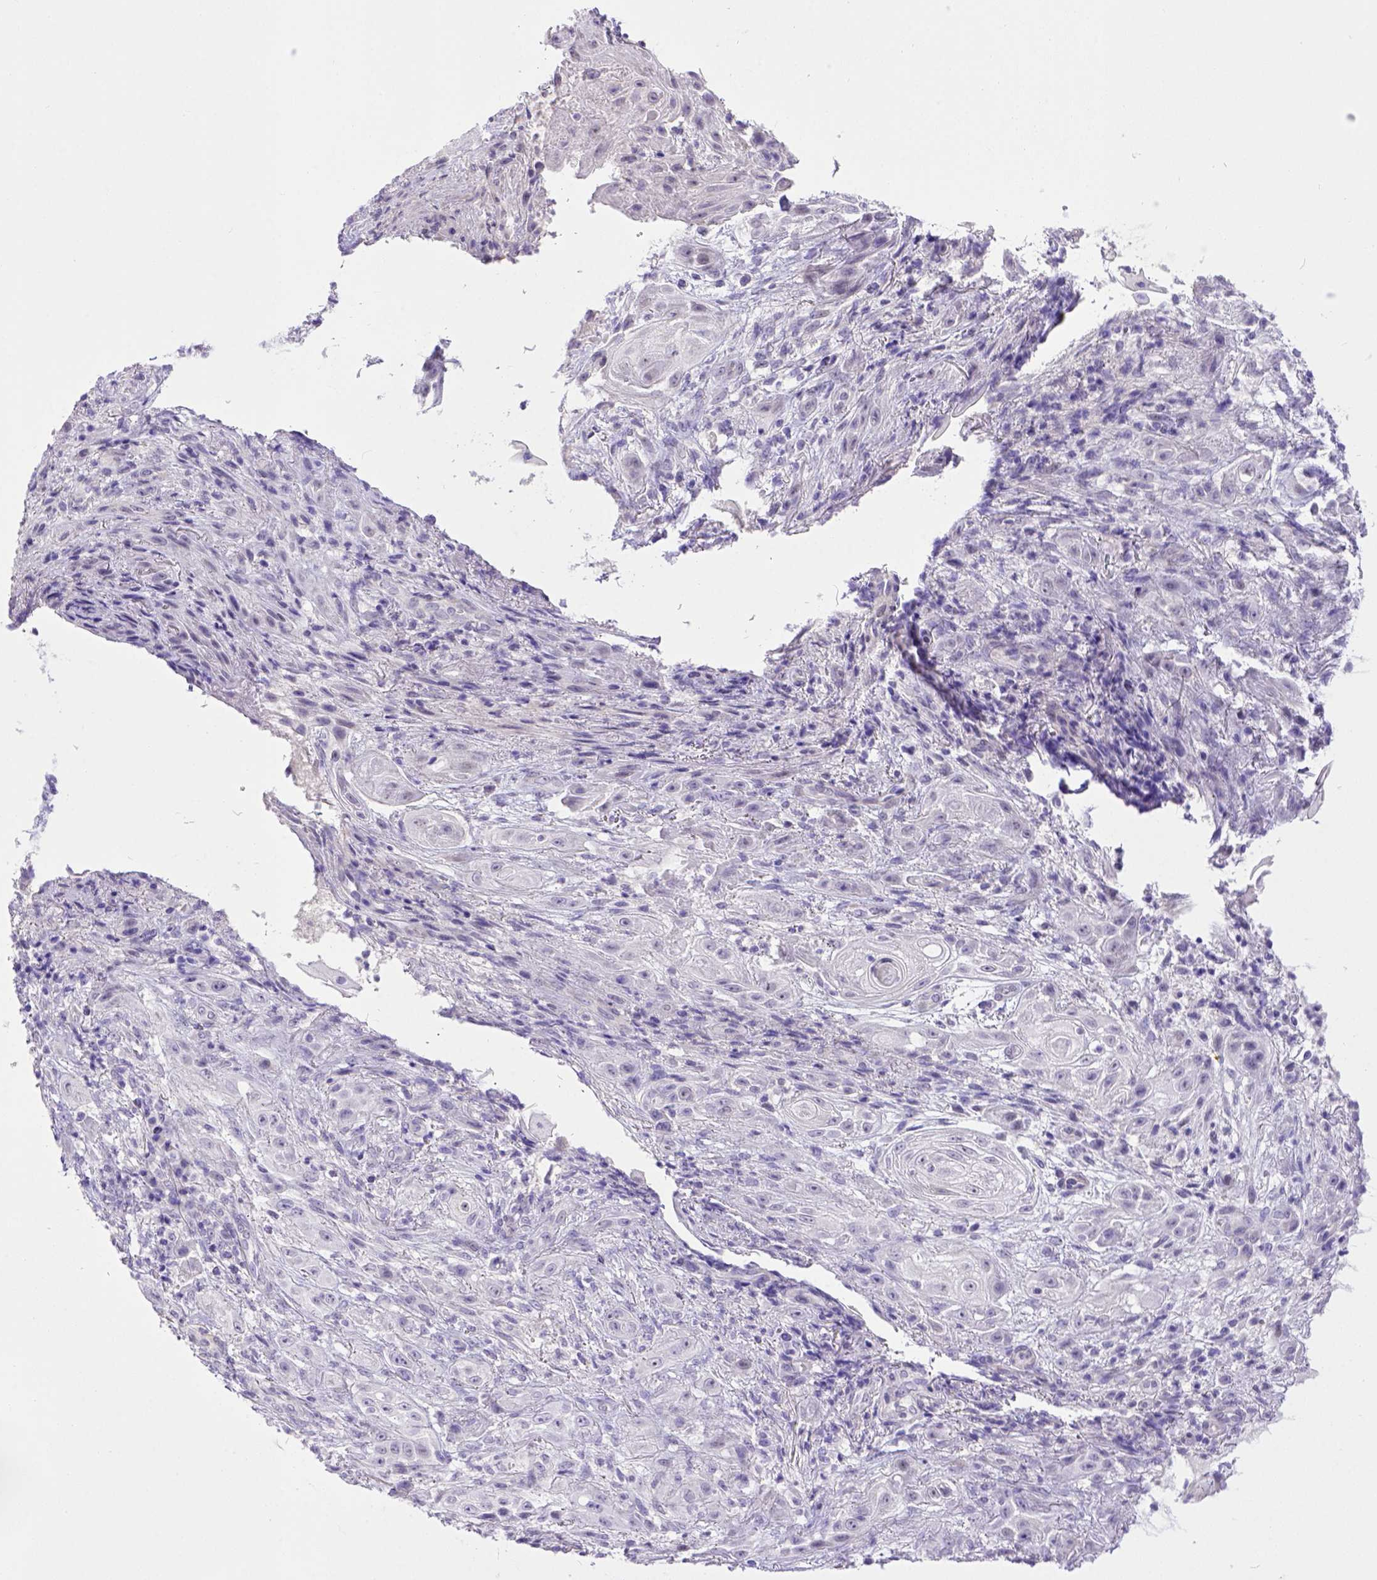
{"staining": {"intensity": "negative", "quantity": "none", "location": "none"}, "tissue": "skin cancer", "cell_type": "Tumor cells", "image_type": "cancer", "snomed": [{"axis": "morphology", "description": "Squamous cell carcinoma, NOS"}, {"axis": "topography", "description": "Skin"}], "caption": "Immunohistochemistry (IHC) of squamous cell carcinoma (skin) shows no staining in tumor cells.", "gene": "BTN1A1", "patient": {"sex": "male", "age": 62}}